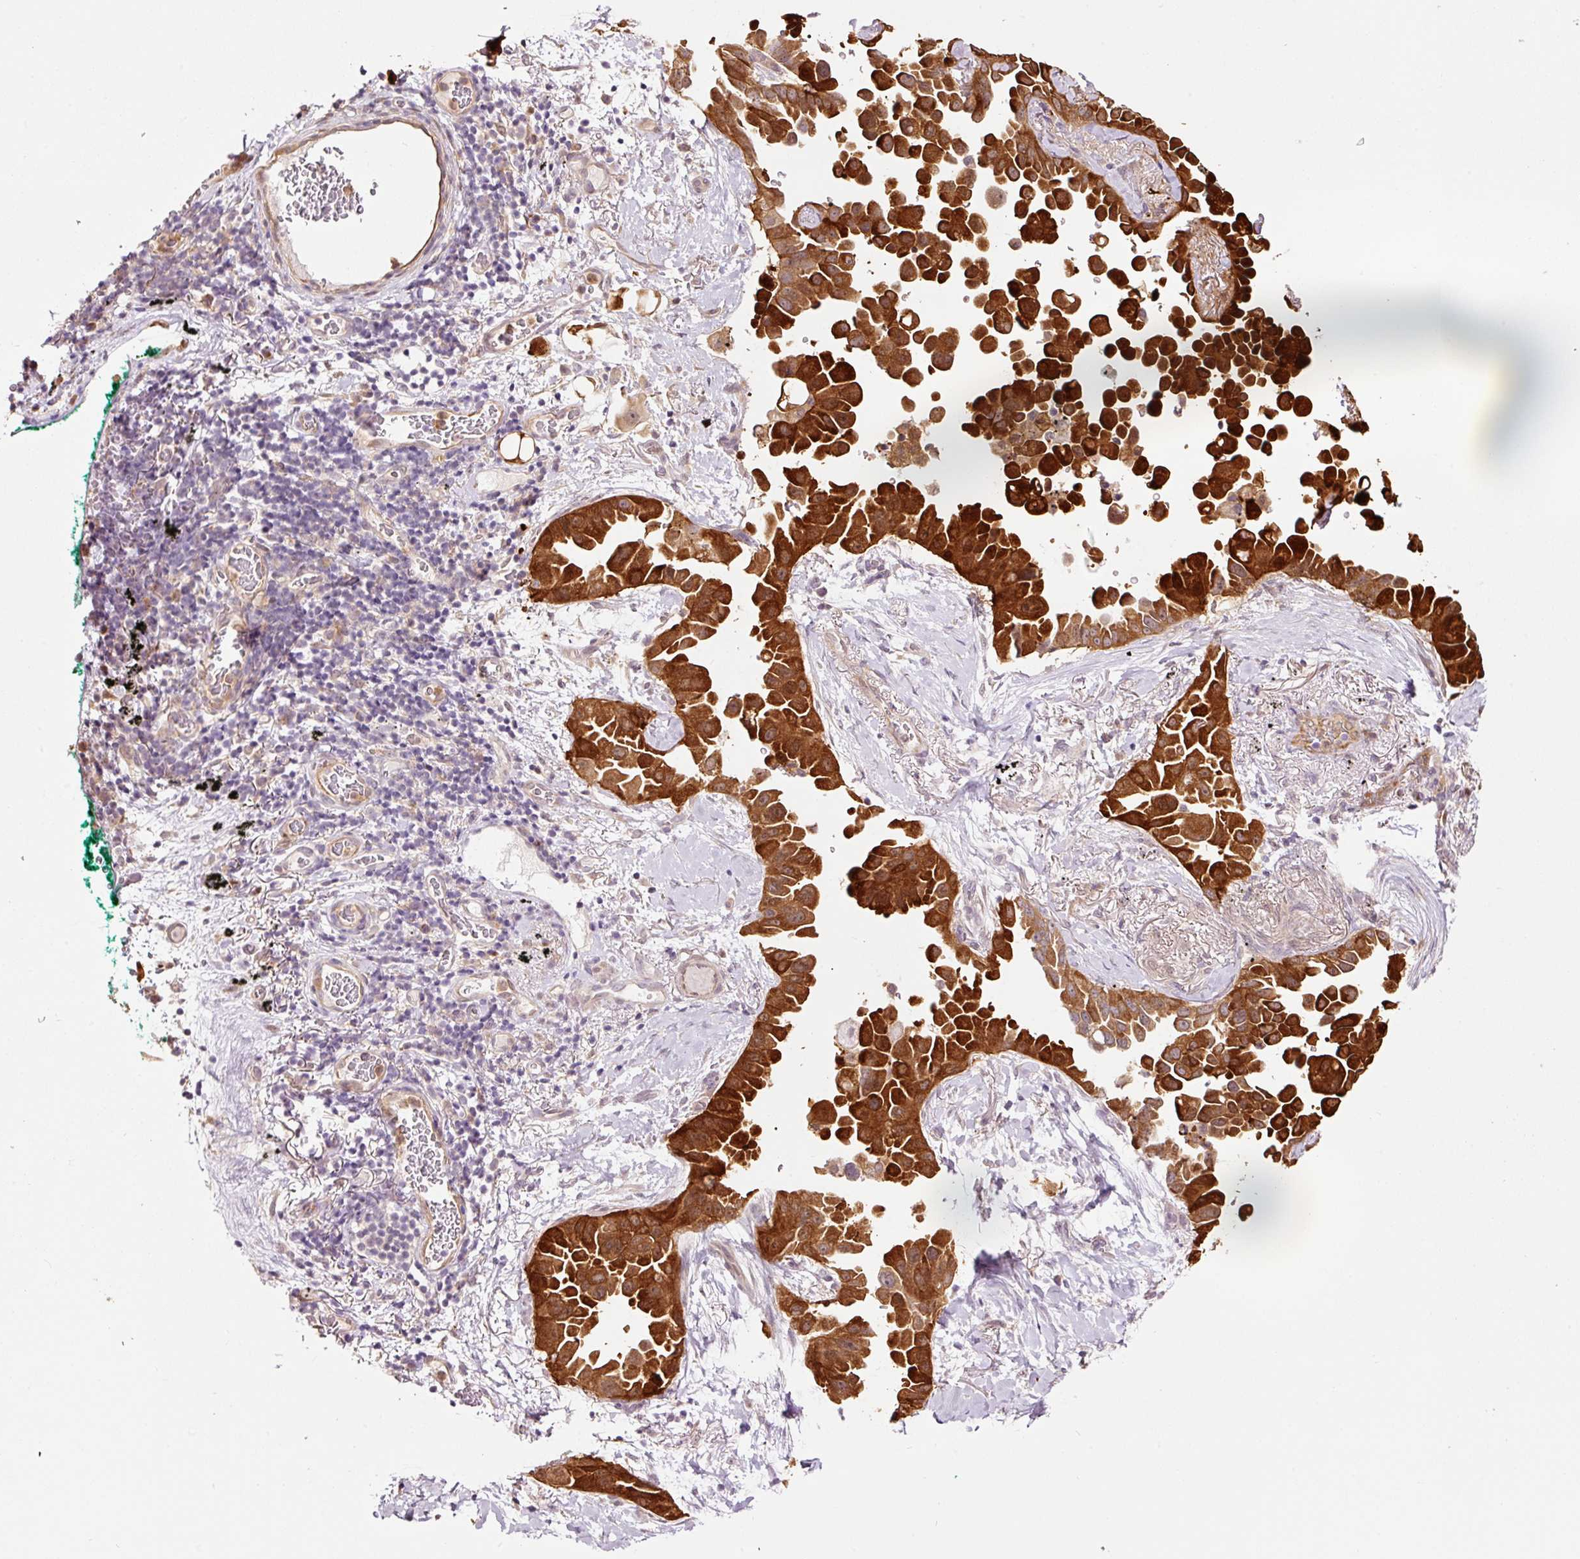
{"staining": {"intensity": "strong", "quantity": ">75%", "location": "cytoplasmic/membranous,nuclear"}, "tissue": "lung cancer", "cell_type": "Tumor cells", "image_type": "cancer", "snomed": [{"axis": "morphology", "description": "Adenocarcinoma, NOS"}, {"axis": "topography", "description": "Lung"}], "caption": "Strong cytoplasmic/membranous and nuclear expression is present in about >75% of tumor cells in lung cancer.", "gene": "FBXL14", "patient": {"sex": "female", "age": 67}}